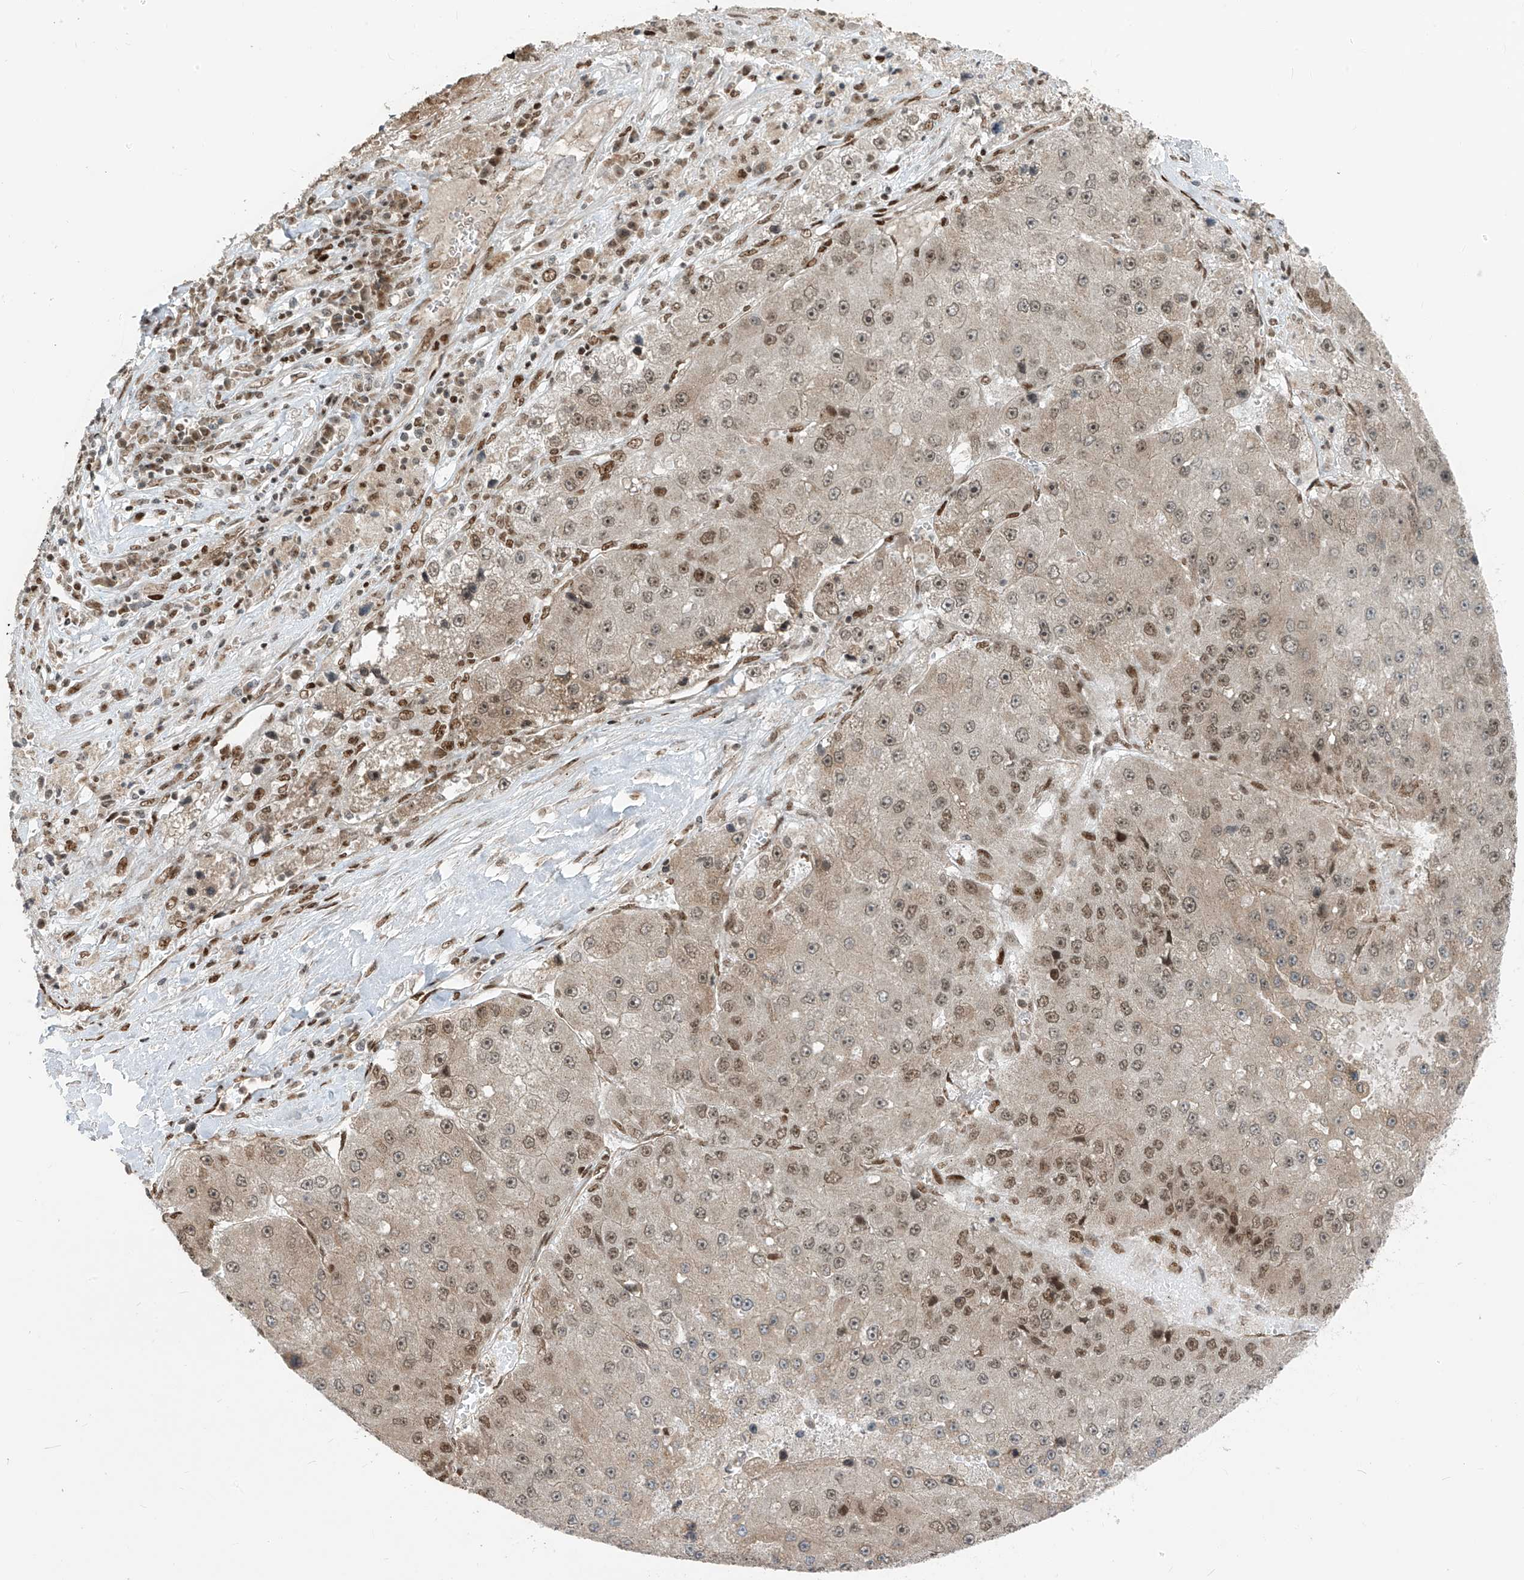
{"staining": {"intensity": "moderate", "quantity": ">75%", "location": "nuclear"}, "tissue": "liver cancer", "cell_type": "Tumor cells", "image_type": "cancer", "snomed": [{"axis": "morphology", "description": "Carcinoma, Hepatocellular, NOS"}, {"axis": "topography", "description": "Liver"}], "caption": "Protein positivity by IHC displays moderate nuclear expression in about >75% of tumor cells in hepatocellular carcinoma (liver). (Brightfield microscopy of DAB IHC at high magnification).", "gene": "ARHGEF3", "patient": {"sex": "female", "age": 73}}